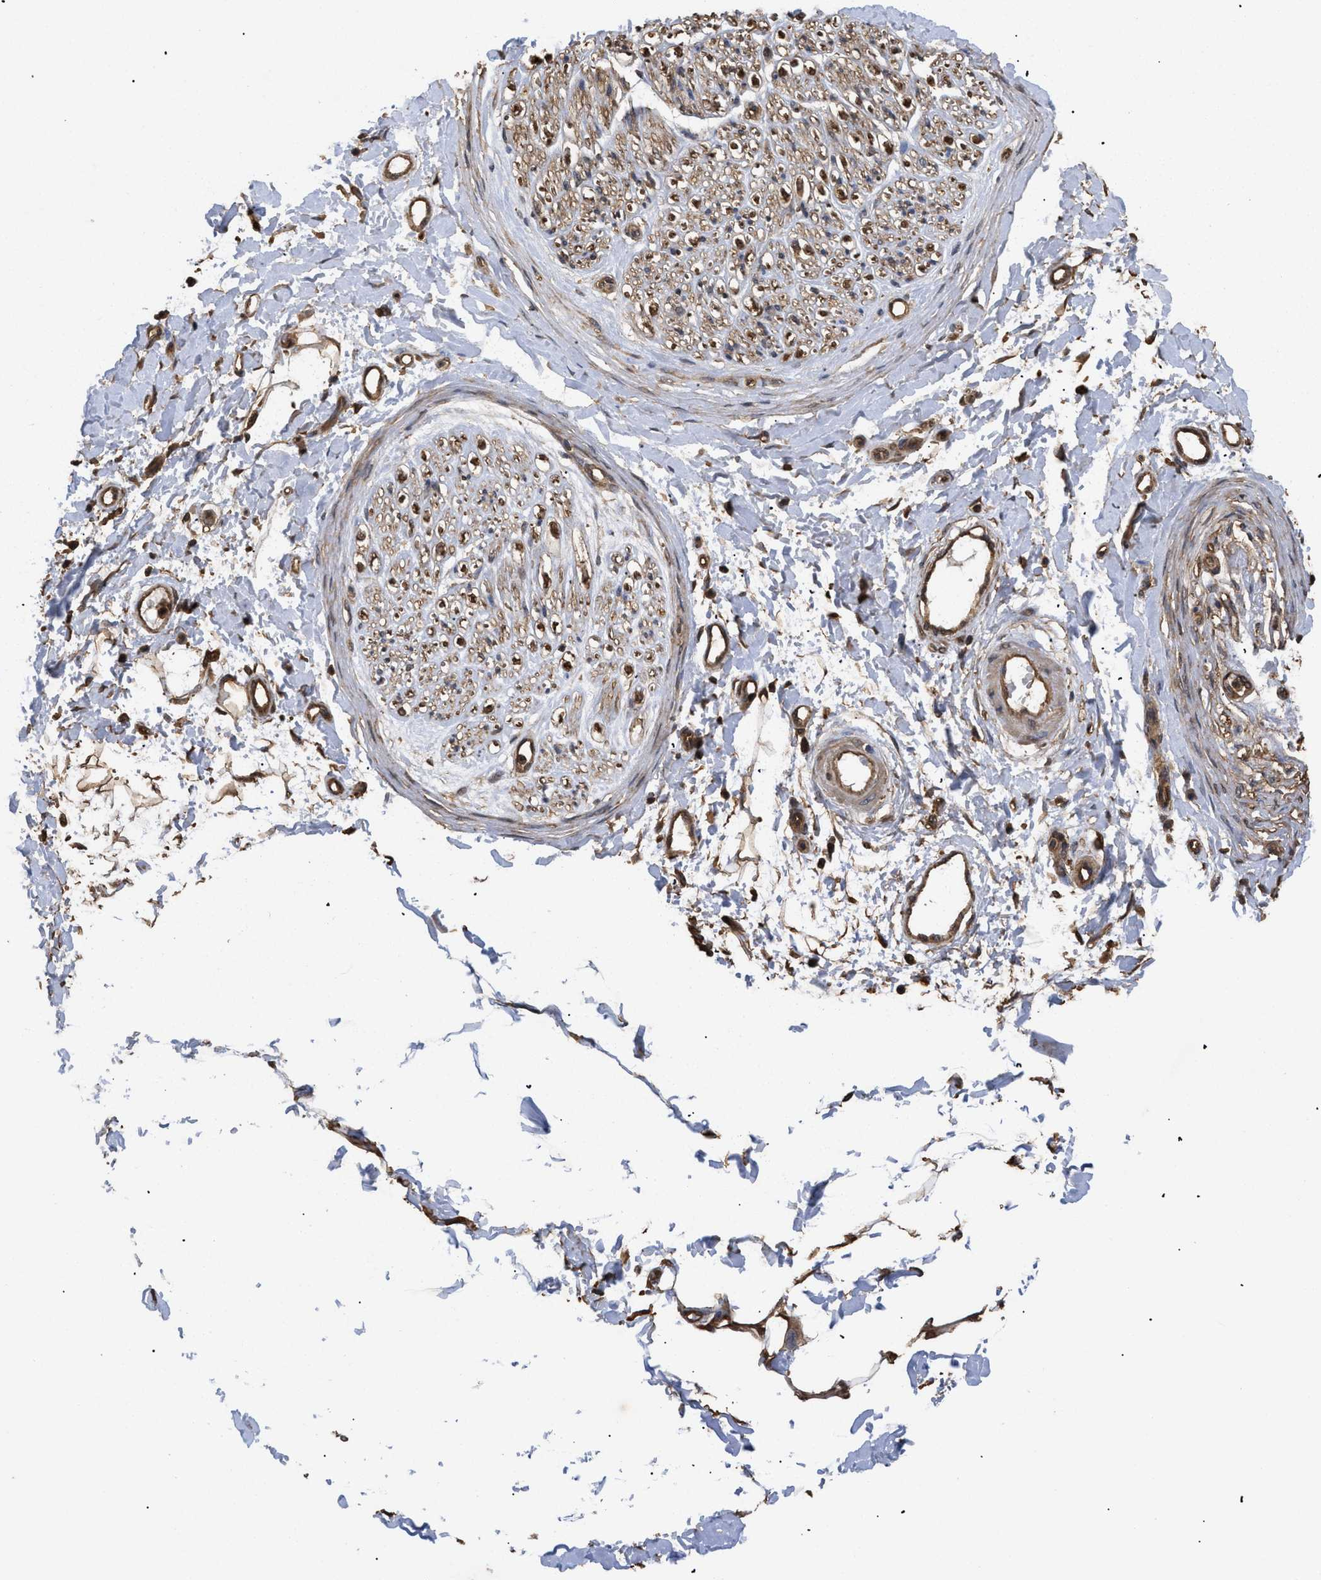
{"staining": {"intensity": "moderate", "quantity": ">75%", "location": "cytoplasmic/membranous"}, "tissue": "adipose tissue", "cell_type": "Adipocytes", "image_type": "normal", "snomed": [{"axis": "morphology", "description": "Normal tissue, NOS"}, {"axis": "morphology", "description": "Squamous cell carcinoma, NOS"}, {"axis": "topography", "description": "Skin"}, {"axis": "topography", "description": "Peripheral nerve tissue"}], "caption": "Adipose tissue stained with immunohistochemistry displays moderate cytoplasmic/membranous expression in about >75% of adipocytes. Using DAB (brown) and hematoxylin (blue) stains, captured at high magnification using brightfield microscopy.", "gene": "CALM1", "patient": {"sex": "male", "age": 83}}